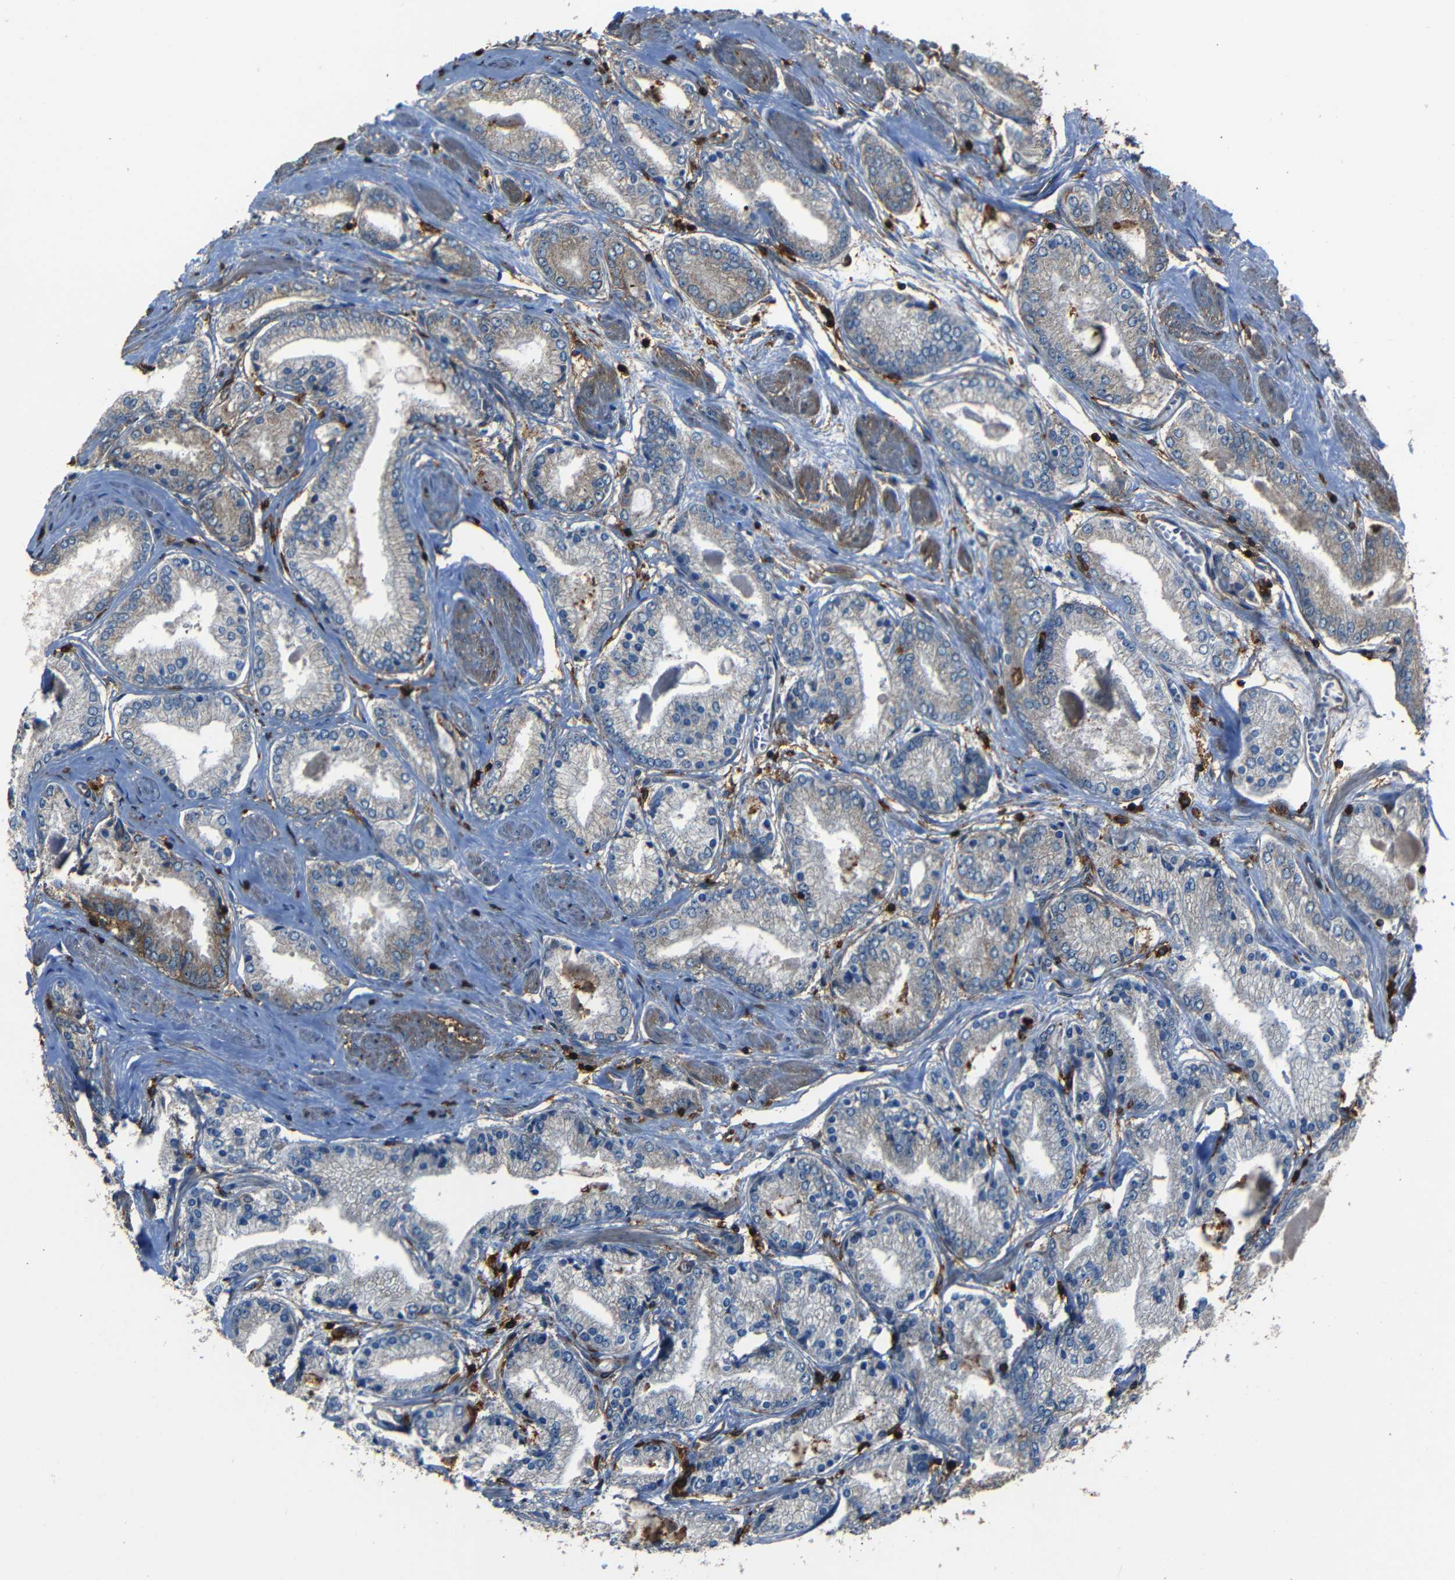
{"staining": {"intensity": "moderate", "quantity": "<25%", "location": "cytoplasmic/membranous"}, "tissue": "prostate cancer", "cell_type": "Tumor cells", "image_type": "cancer", "snomed": [{"axis": "morphology", "description": "Adenocarcinoma, High grade"}, {"axis": "topography", "description": "Prostate"}], "caption": "Prostate cancer stained for a protein (brown) exhibits moderate cytoplasmic/membranous positive expression in approximately <25% of tumor cells.", "gene": "ADGRE5", "patient": {"sex": "male", "age": 59}}